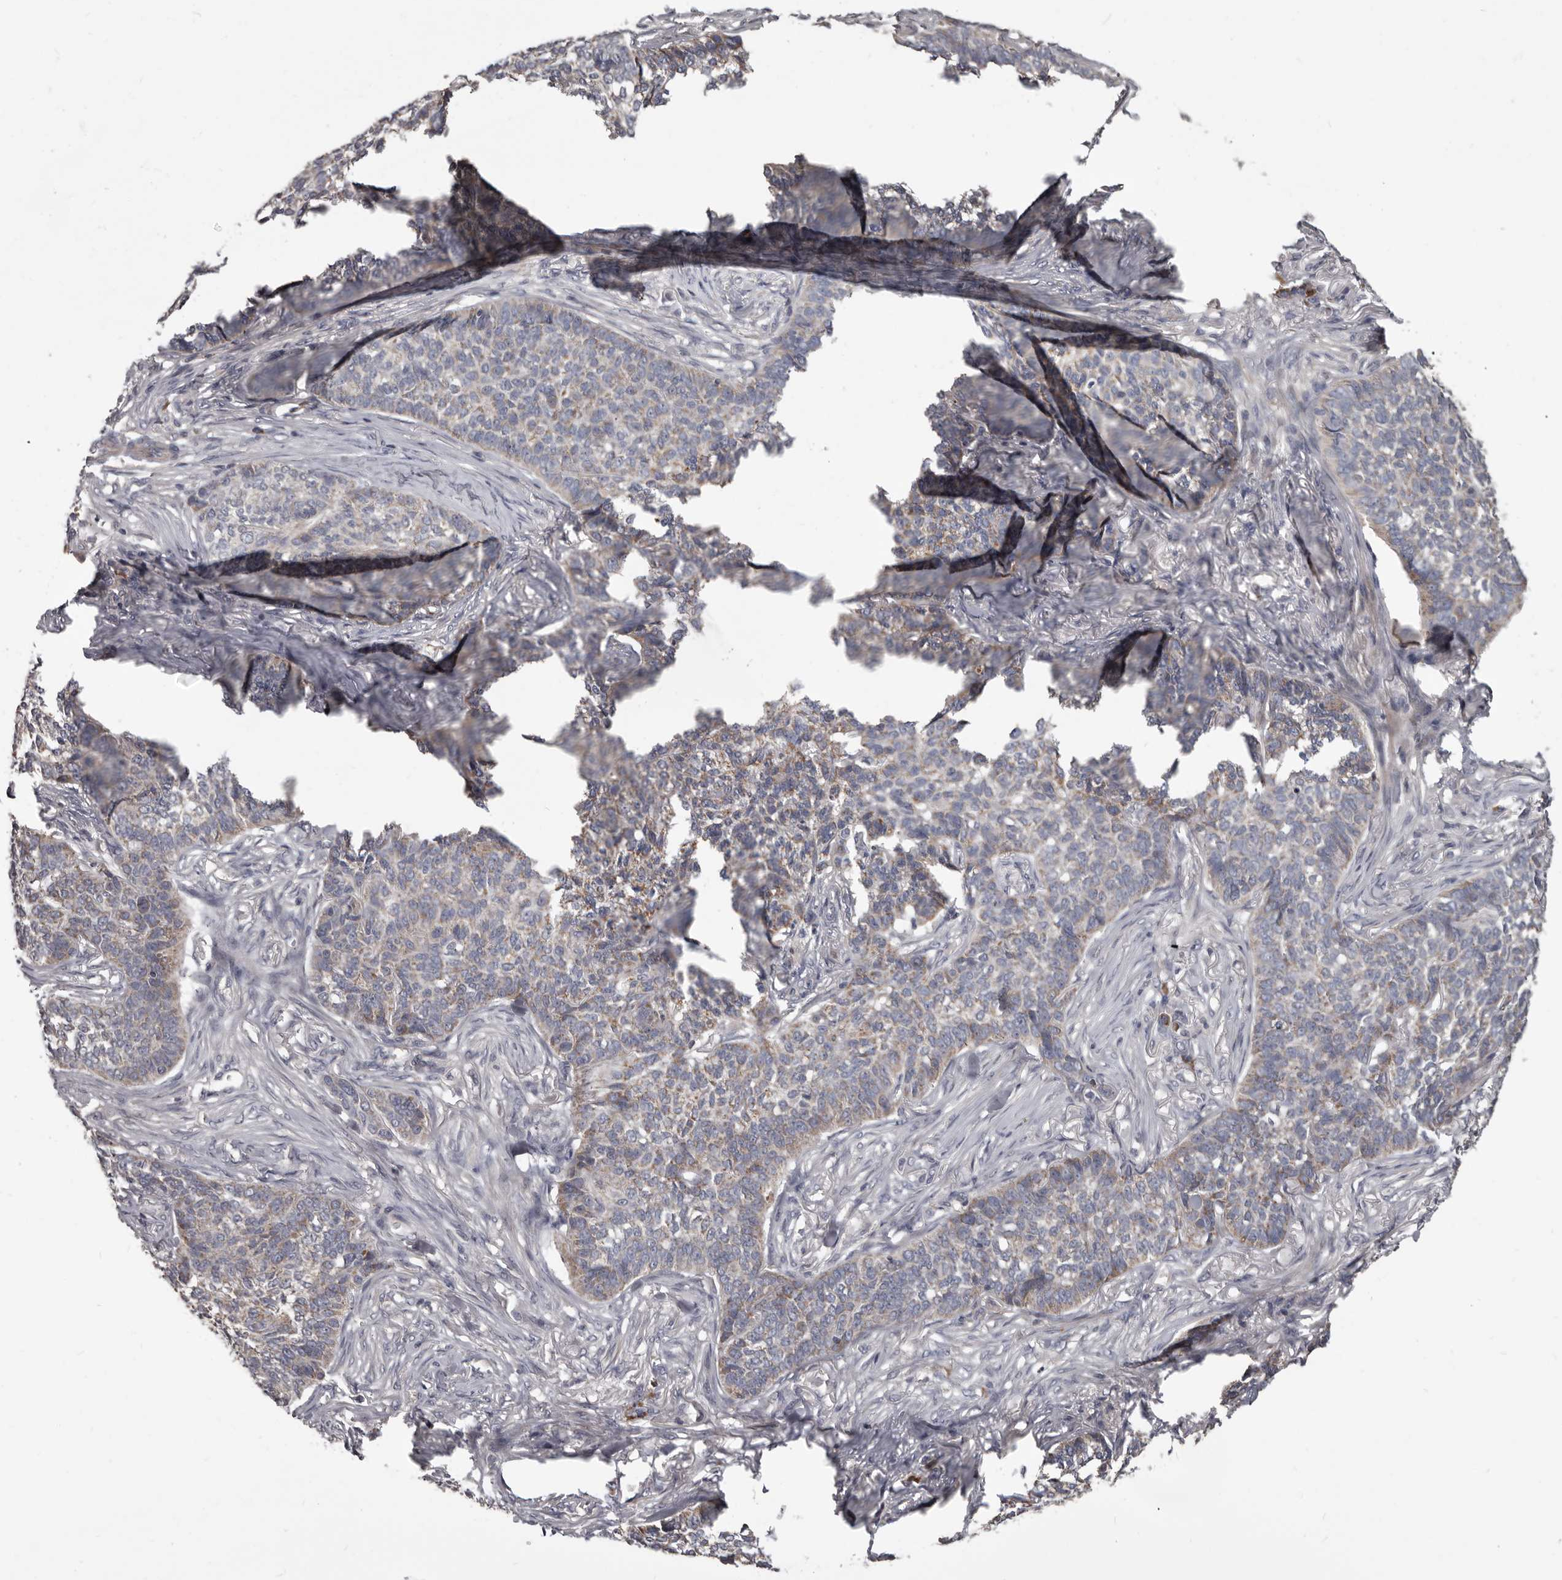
{"staining": {"intensity": "weak", "quantity": "<25%", "location": "cytoplasmic/membranous"}, "tissue": "skin cancer", "cell_type": "Tumor cells", "image_type": "cancer", "snomed": [{"axis": "morphology", "description": "Basal cell carcinoma"}, {"axis": "topography", "description": "Skin"}], "caption": "Micrograph shows no protein positivity in tumor cells of skin cancer (basal cell carcinoma) tissue. (Immunohistochemistry (ihc), brightfield microscopy, high magnification).", "gene": "ALDH5A1", "patient": {"sex": "male", "age": 85}}